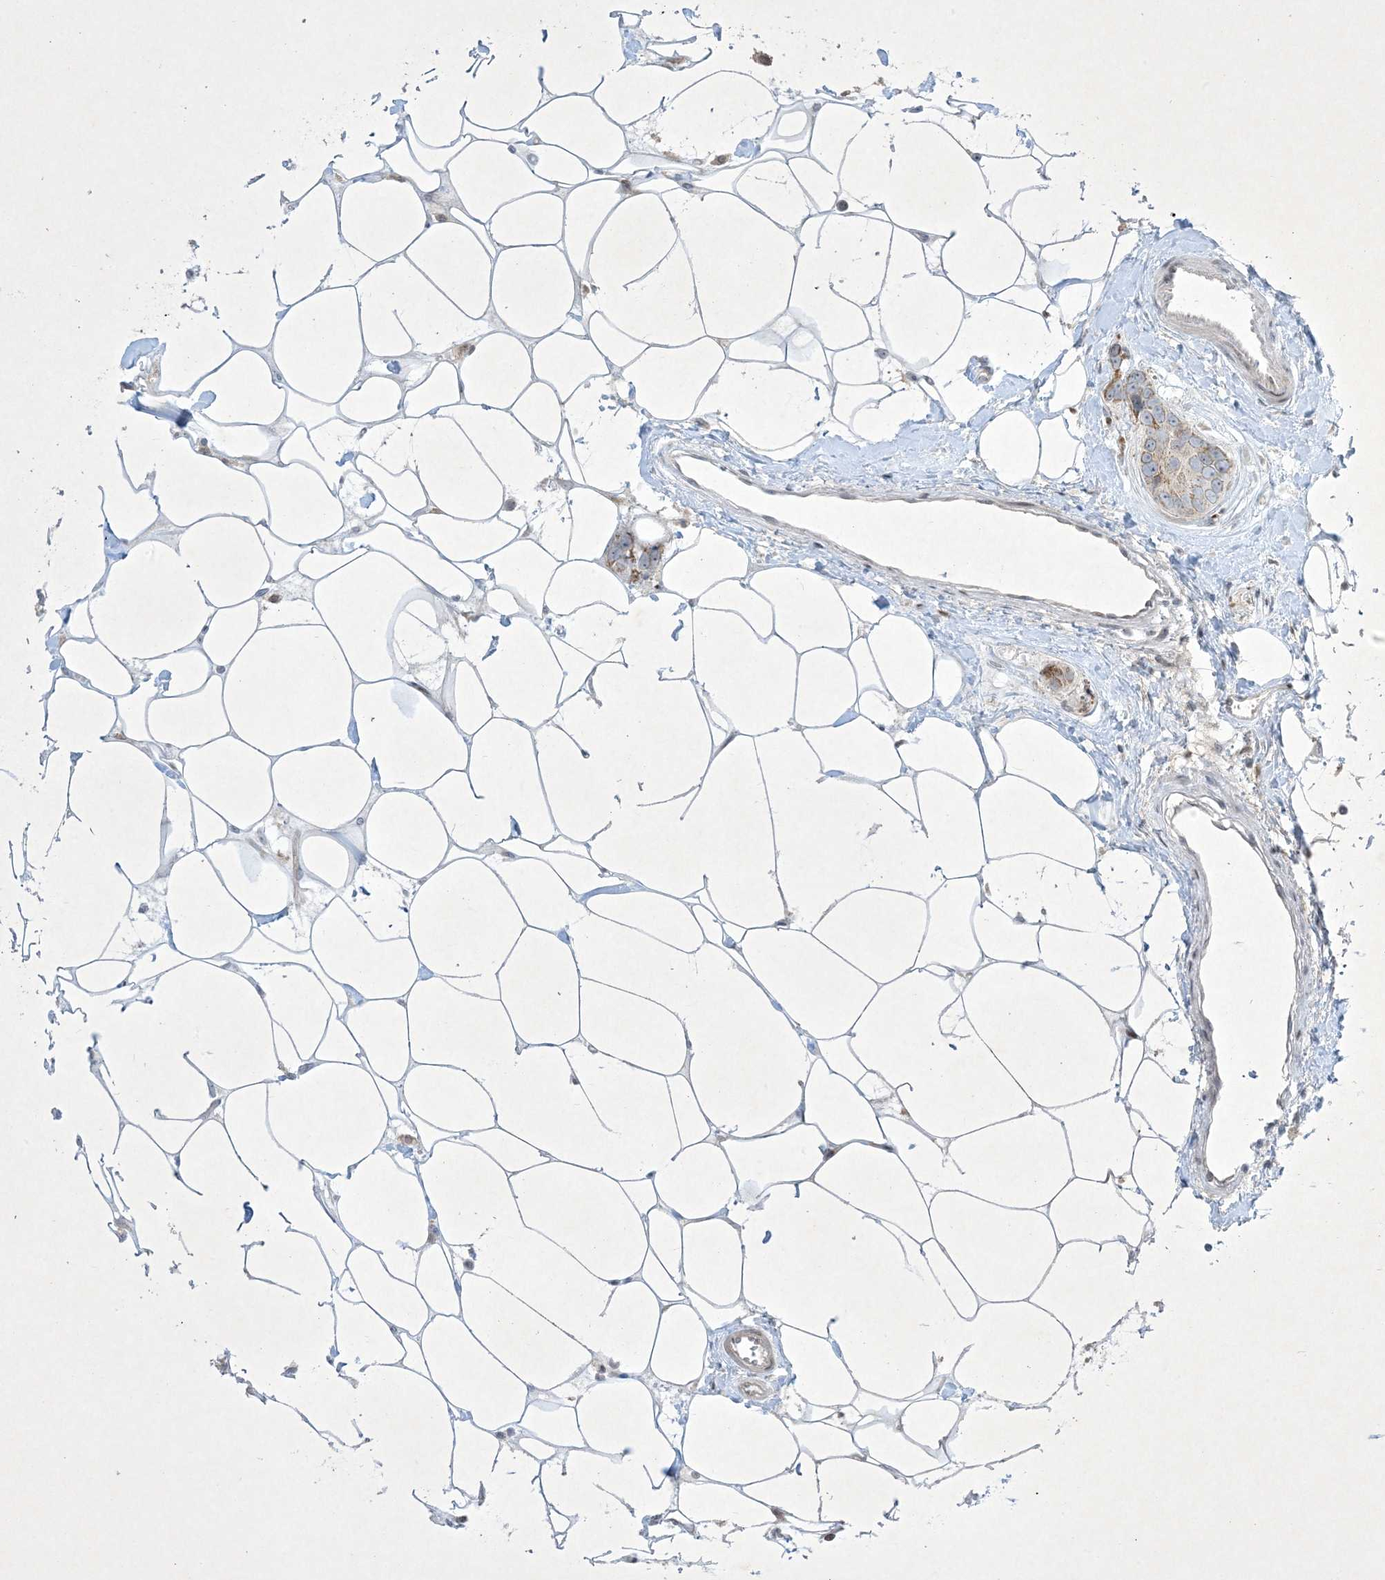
{"staining": {"intensity": "weak", "quantity": "25%-75%", "location": "cytoplasmic/membranous"}, "tissue": "breast cancer", "cell_type": "Tumor cells", "image_type": "cancer", "snomed": [{"axis": "morphology", "description": "Normal tissue, NOS"}, {"axis": "morphology", "description": "Duct carcinoma"}, {"axis": "topography", "description": "Breast"}], "caption": "This histopathology image displays breast cancer (invasive ductal carcinoma) stained with IHC to label a protein in brown. The cytoplasmic/membranous of tumor cells show weak positivity for the protein. Nuclei are counter-stained blue.", "gene": "SOGA3", "patient": {"sex": "female", "age": 39}}